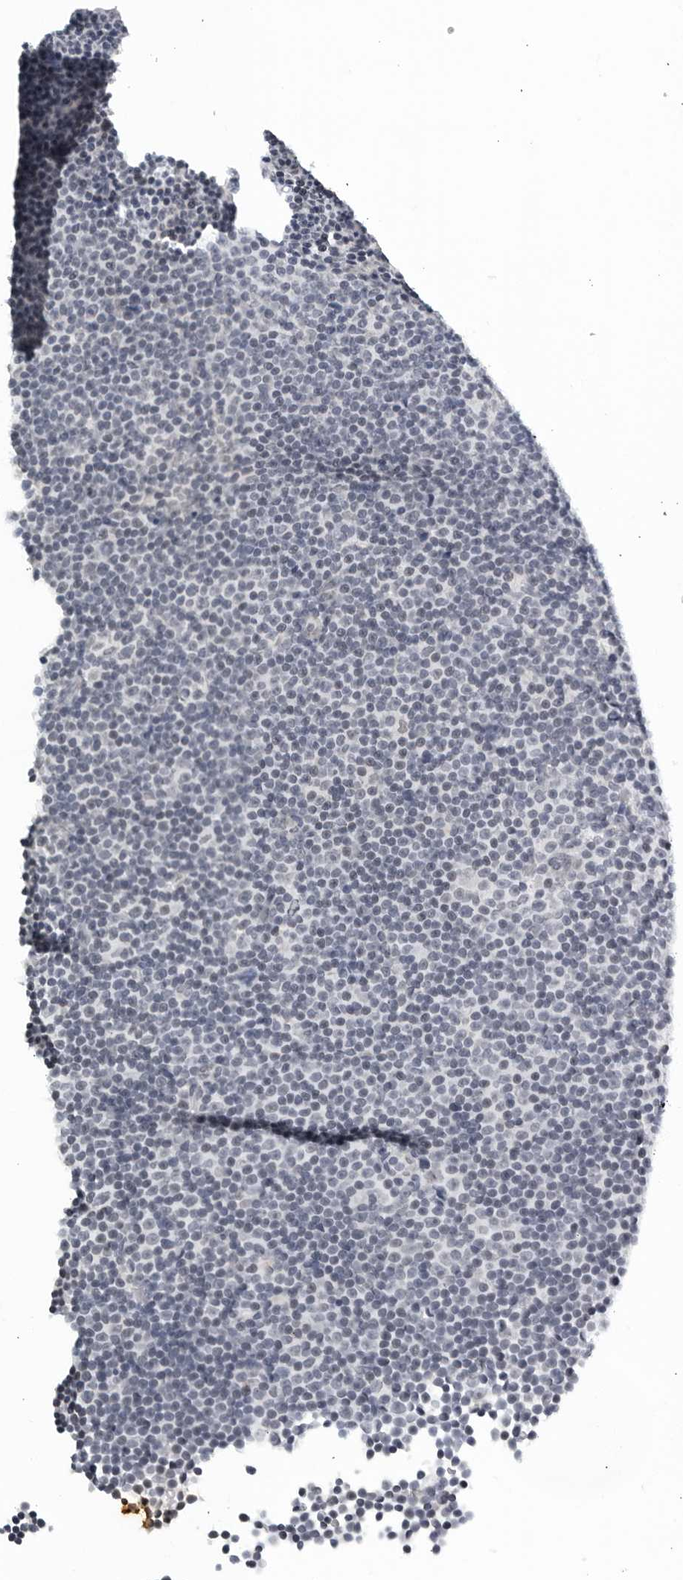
{"staining": {"intensity": "negative", "quantity": "none", "location": "none"}, "tissue": "lymphoma", "cell_type": "Tumor cells", "image_type": "cancer", "snomed": [{"axis": "morphology", "description": "Malignant lymphoma, non-Hodgkin's type, Low grade"}, {"axis": "topography", "description": "Lymph node"}], "caption": "Human malignant lymphoma, non-Hodgkin's type (low-grade) stained for a protein using immunohistochemistry shows no positivity in tumor cells.", "gene": "KLK7", "patient": {"sex": "female", "age": 67}}